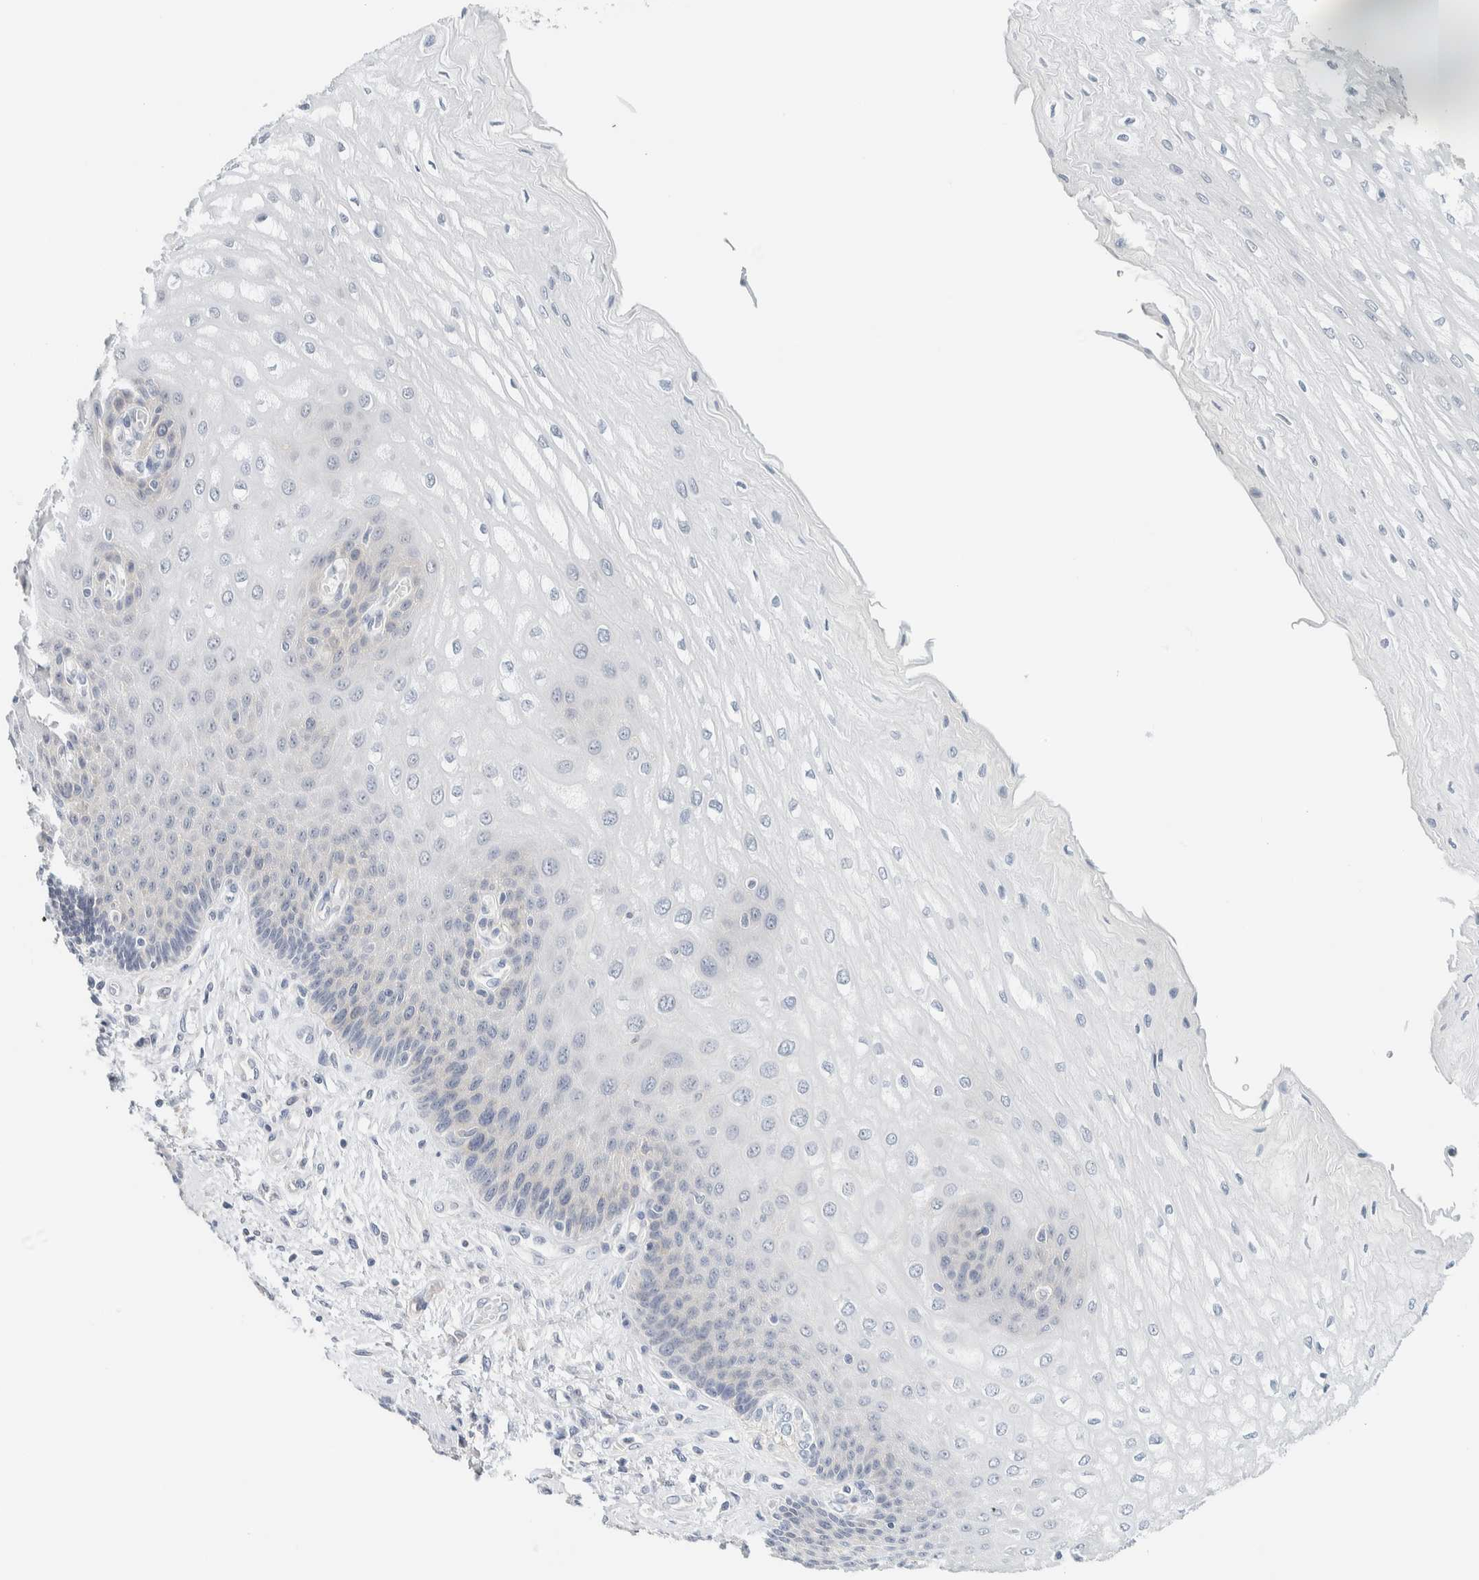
{"staining": {"intensity": "weak", "quantity": "25%-75%", "location": "nuclear"}, "tissue": "esophagus", "cell_type": "Squamous epithelial cells", "image_type": "normal", "snomed": [{"axis": "morphology", "description": "Normal tissue, NOS"}, {"axis": "topography", "description": "Esophagus"}], "caption": "Squamous epithelial cells exhibit weak nuclear expression in approximately 25%-75% of cells in benign esophagus.", "gene": "NDE1", "patient": {"sex": "male", "age": 54}}